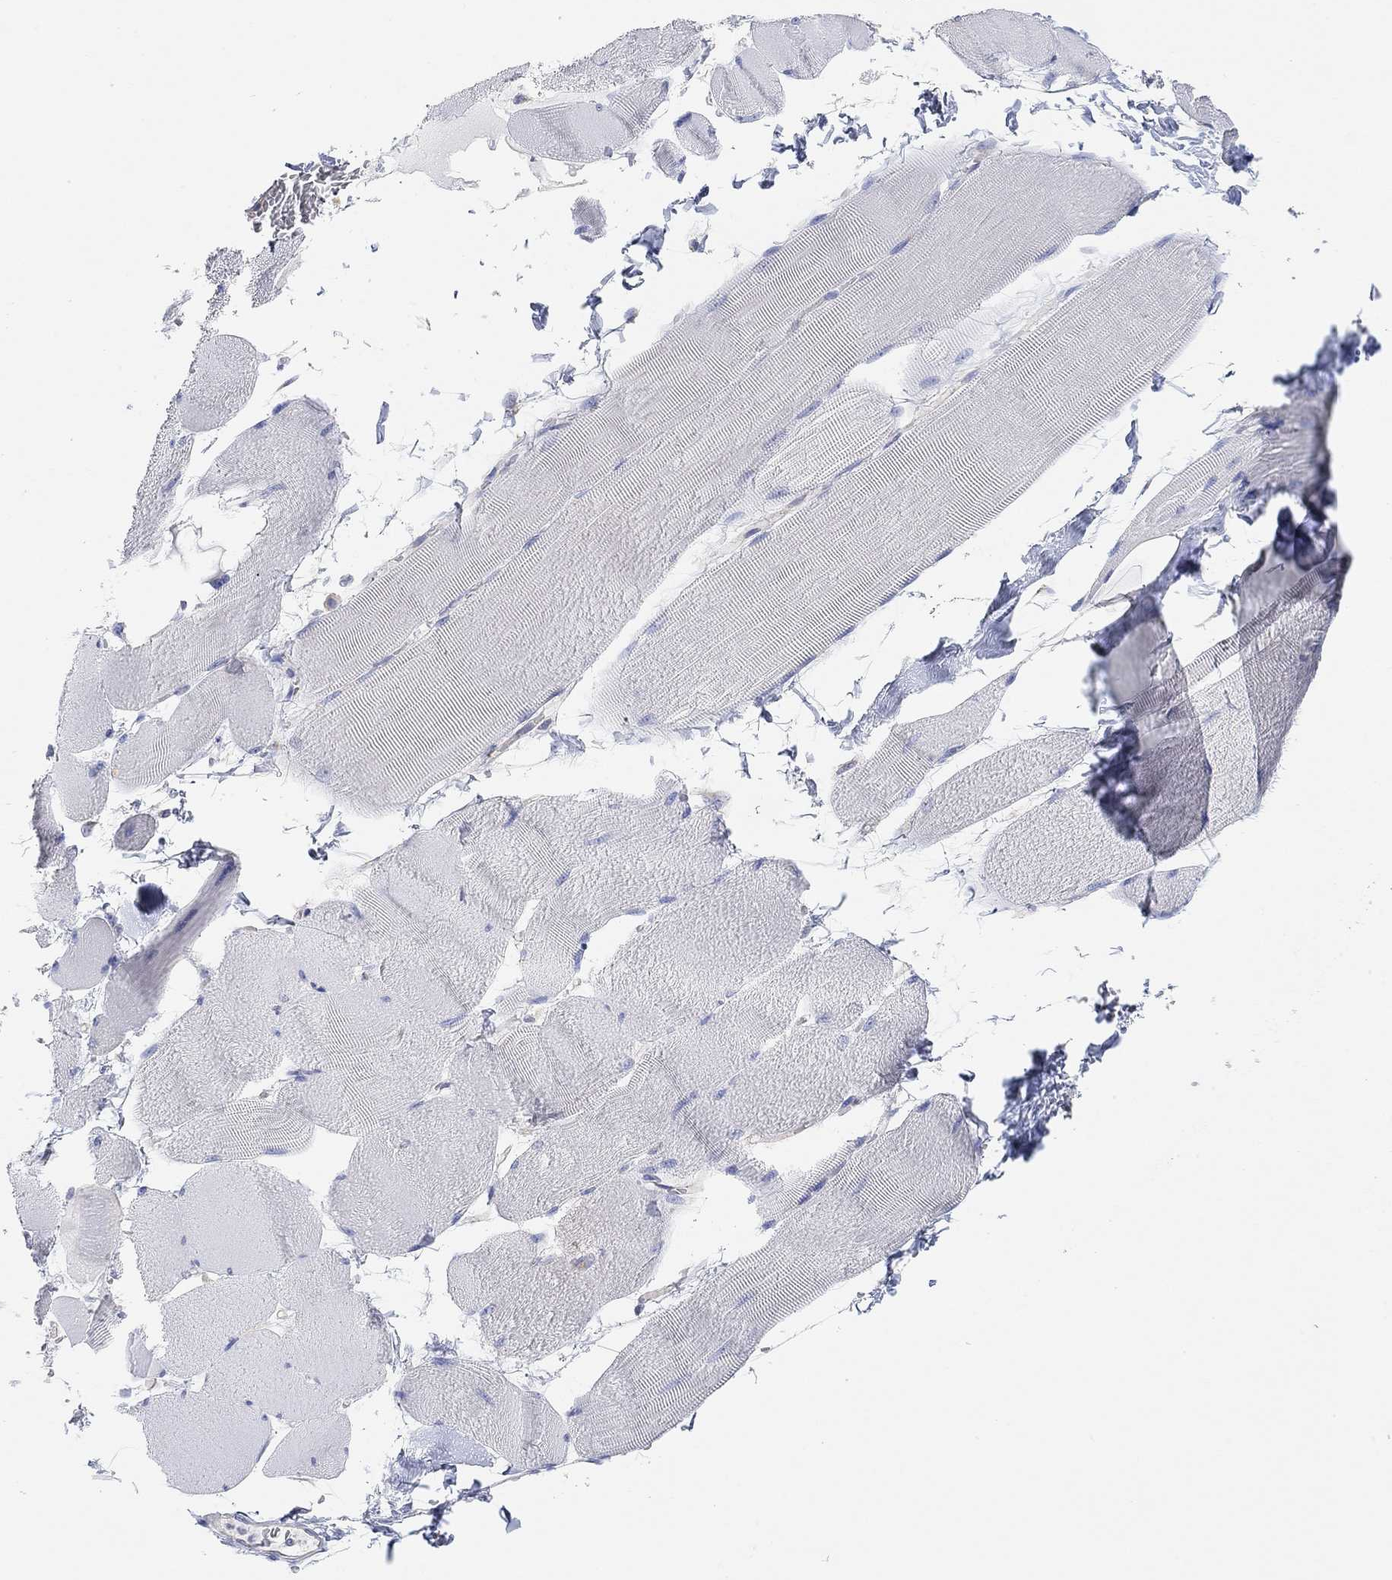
{"staining": {"intensity": "negative", "quantity": "none", "location": "none"}, "tissue": "skeletal muscle", "cell_type": "Myocytes", "image_type": "normal", "snomed": [{"axis": "morphology", "description": "Normal tissue, NOS"}, {"axis": "topography", "description": "Skeletal muscle"}], "caption": "An image of skeletal muscle stained for a protein exhibits no brown staining in myocytes. (DAB immunohistochemistry with hematoxylin counter stain).", "gene": "RGS1", "patient": {"sex": "male", "age": 56}}